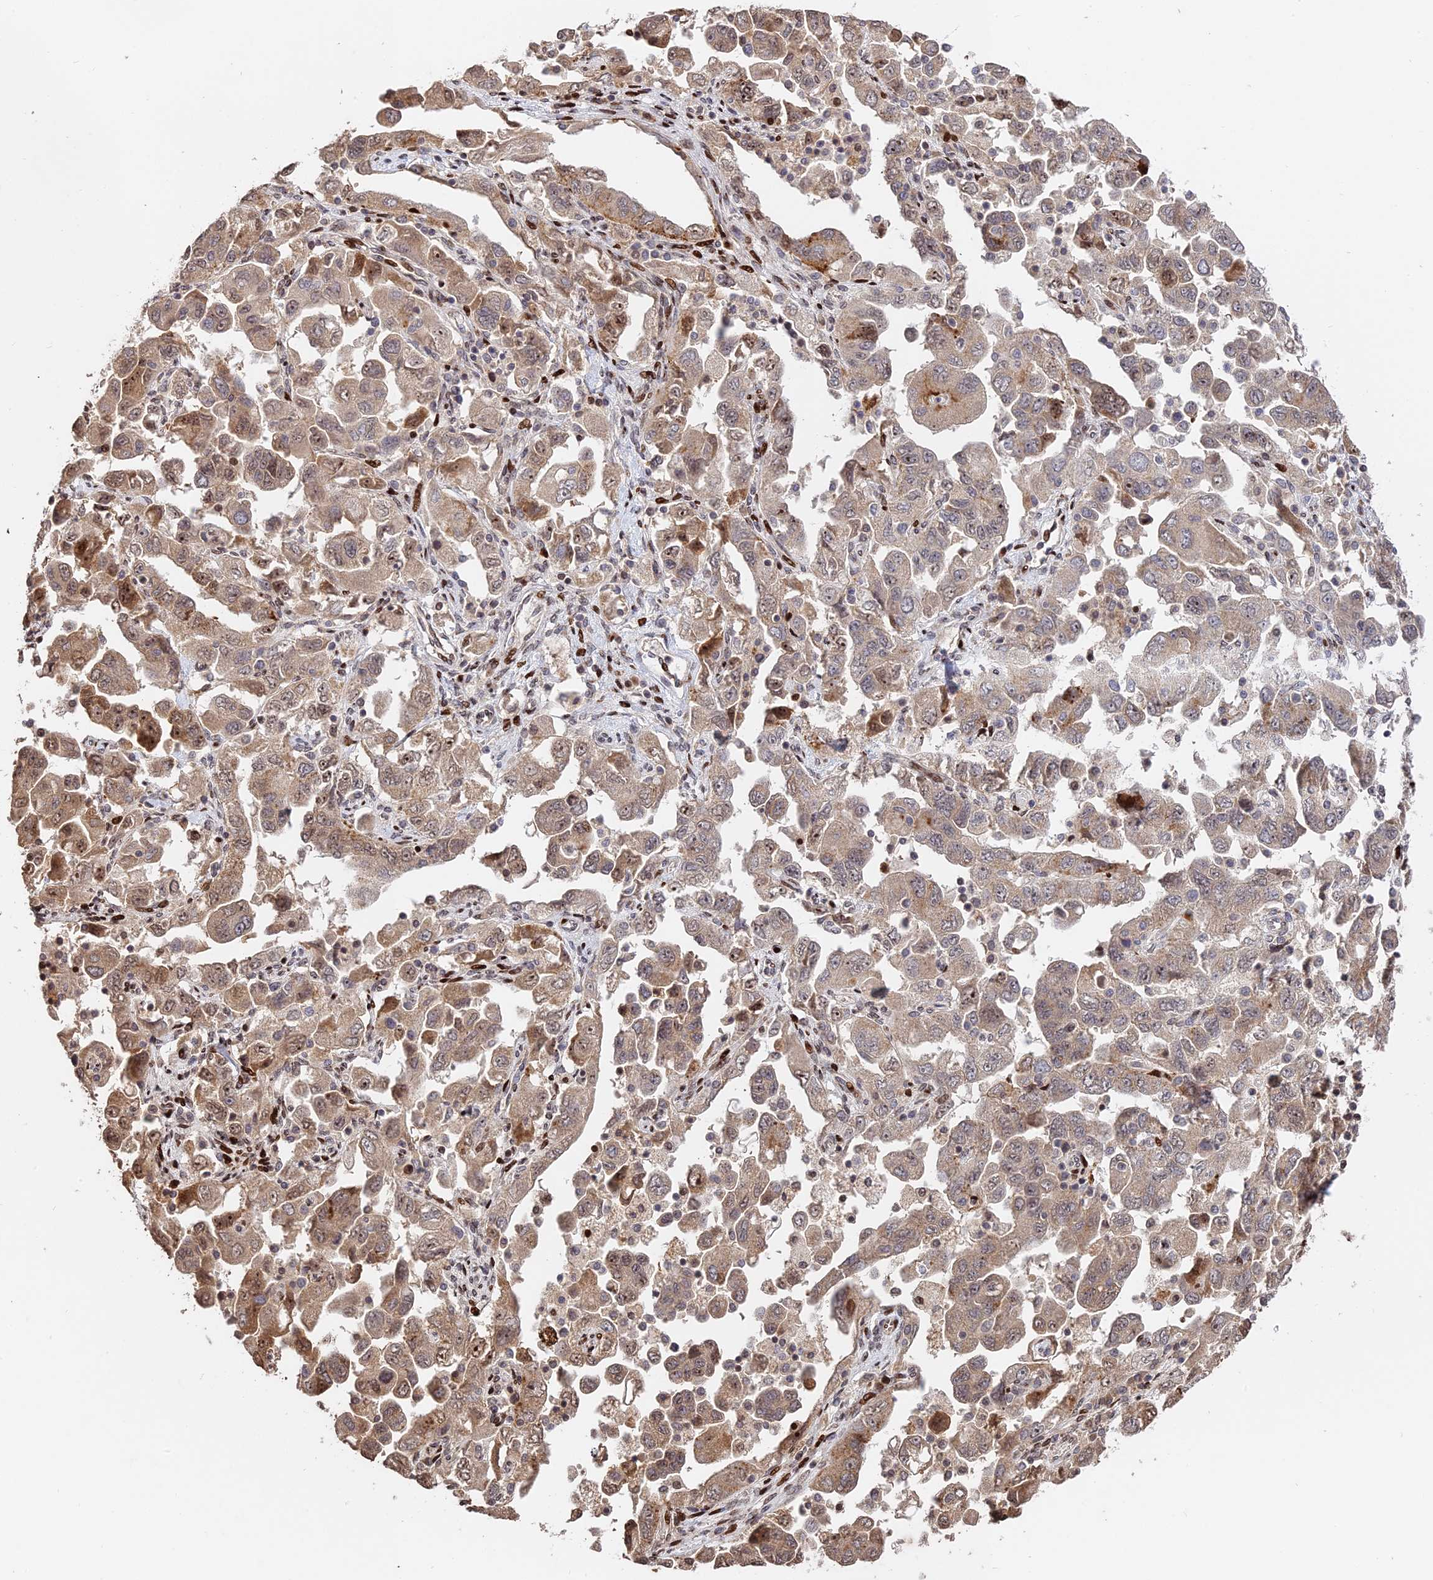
{"staining": {"intensity": "moderate", "quantity": ">75%", "location": "cytoplasmic/membranous,nuclear"}, "tissue": "ovarian cancer", "cell_type": "Tumor cells", "image_type": "cancer", "snomed": [{"axis": "morphology", "description": "Carcinoma, NOS"}, {"axis": "morphology", "description": "Cystadenocarcinoma, serous, NOS"}, {"axis": "topography", "description": "Ovary"}], "caption": "Immunohistochemical staining of human serous cystadenocarcinoma (ovarian) reveals medium levels of moderate cytoplasmic/membranous and nuclear positivity in about >75% of tumor cells.", "gene": "RBMS2", "patient": {"sex": "female", "age": 69}}